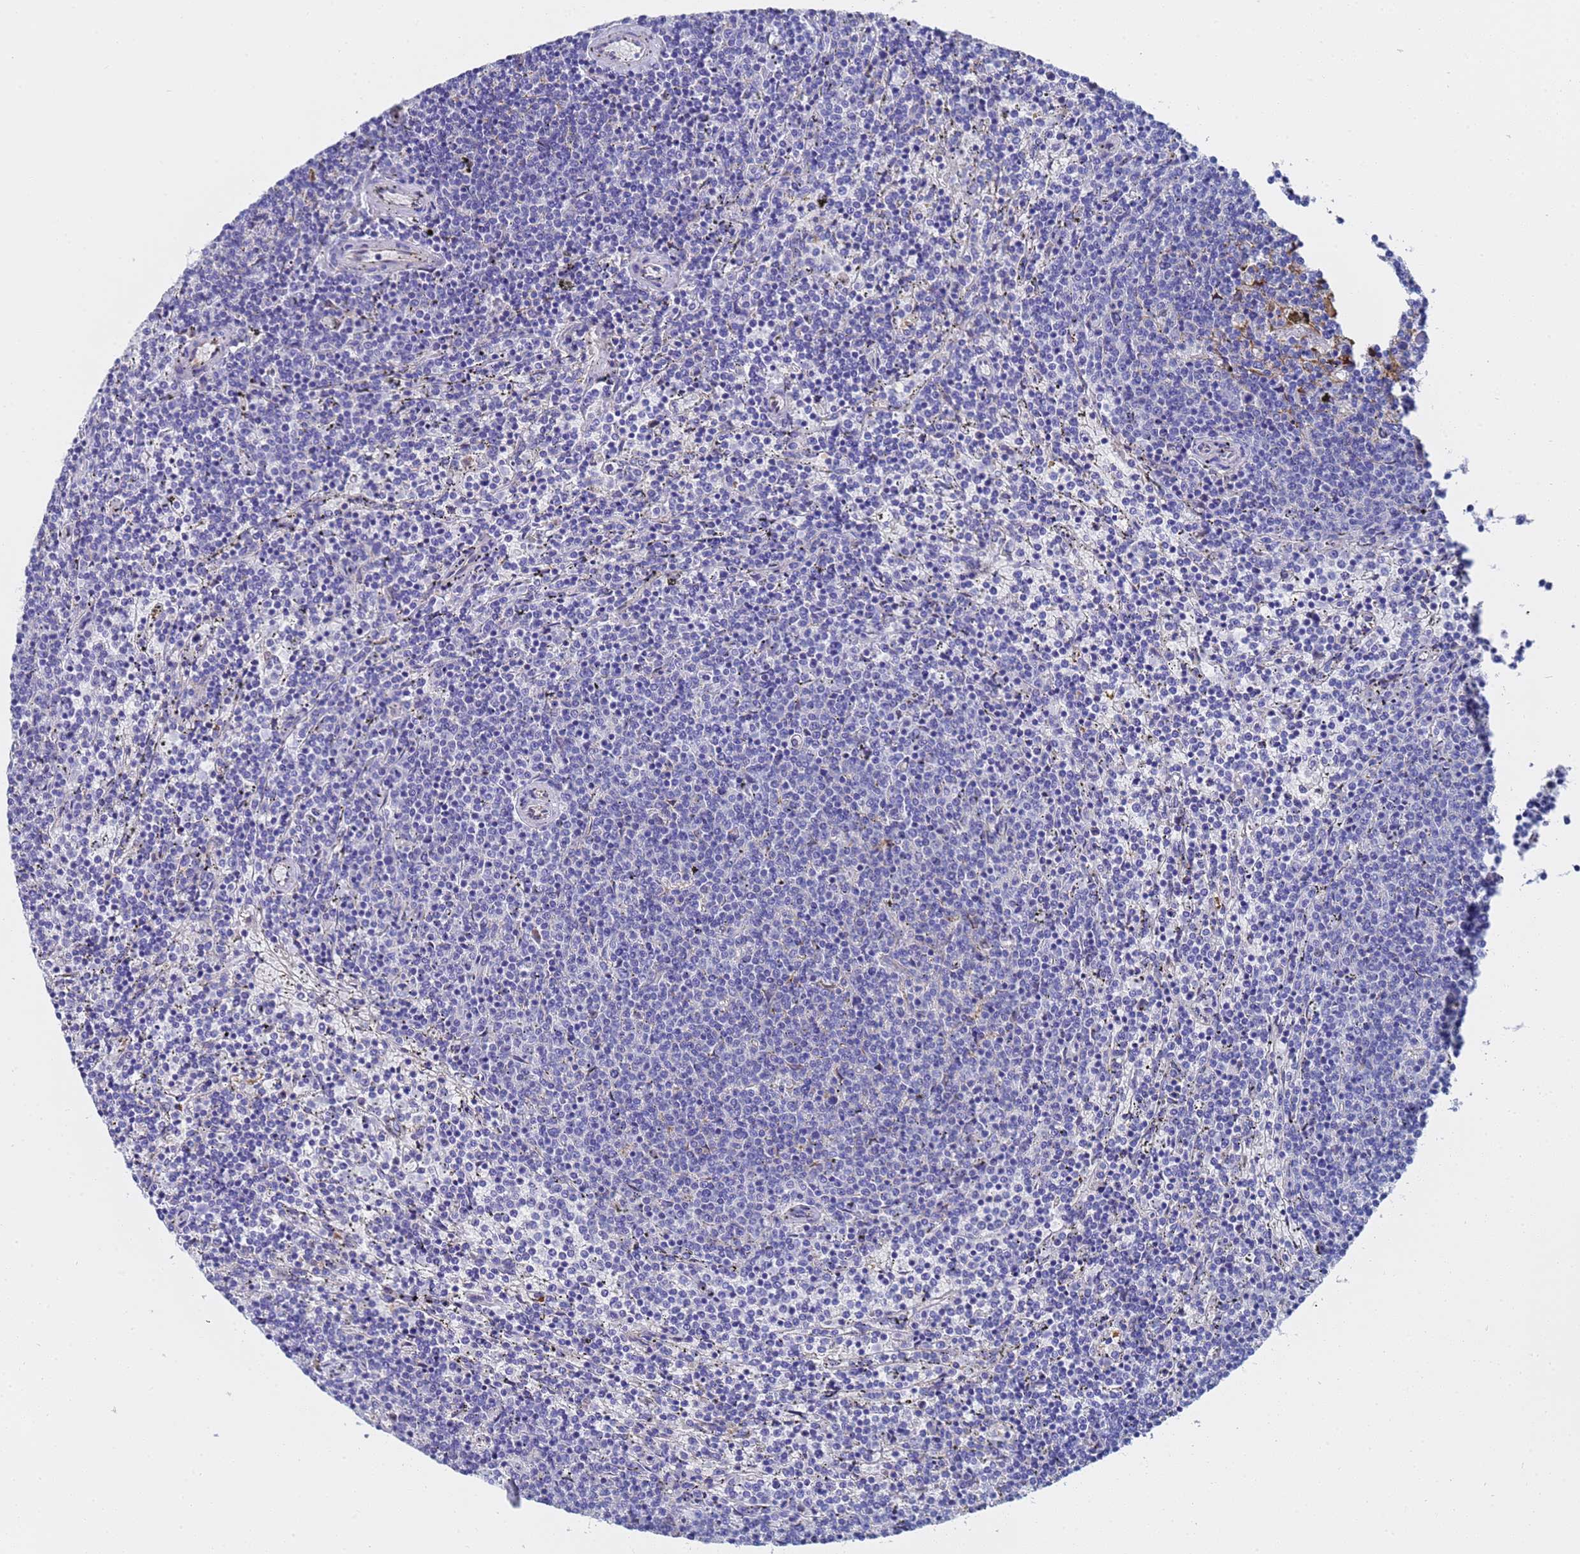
{"staining": {"intensity": "negative", "quantity": "none", "location": "none"}, "tissue": "lymphoma", "cell_type": "Tumor cells", "image_type": "cancer", "snomed": [{"axis": "morphology", "description": "Malignant lymphoma, non-Hodgkin's type, Low grade"}, {"axis": "topography", "description": "Spleen"}], "caption": "High power microscopy image of an immunohistochemistry (IHC) micrograph of low-grade malignant lymphoma, non-Hodgkin's type, revealing no significant positivity in tumor cells.", "gene": "TM4SF4", "patient": {"sex": "female", "age": 50}}